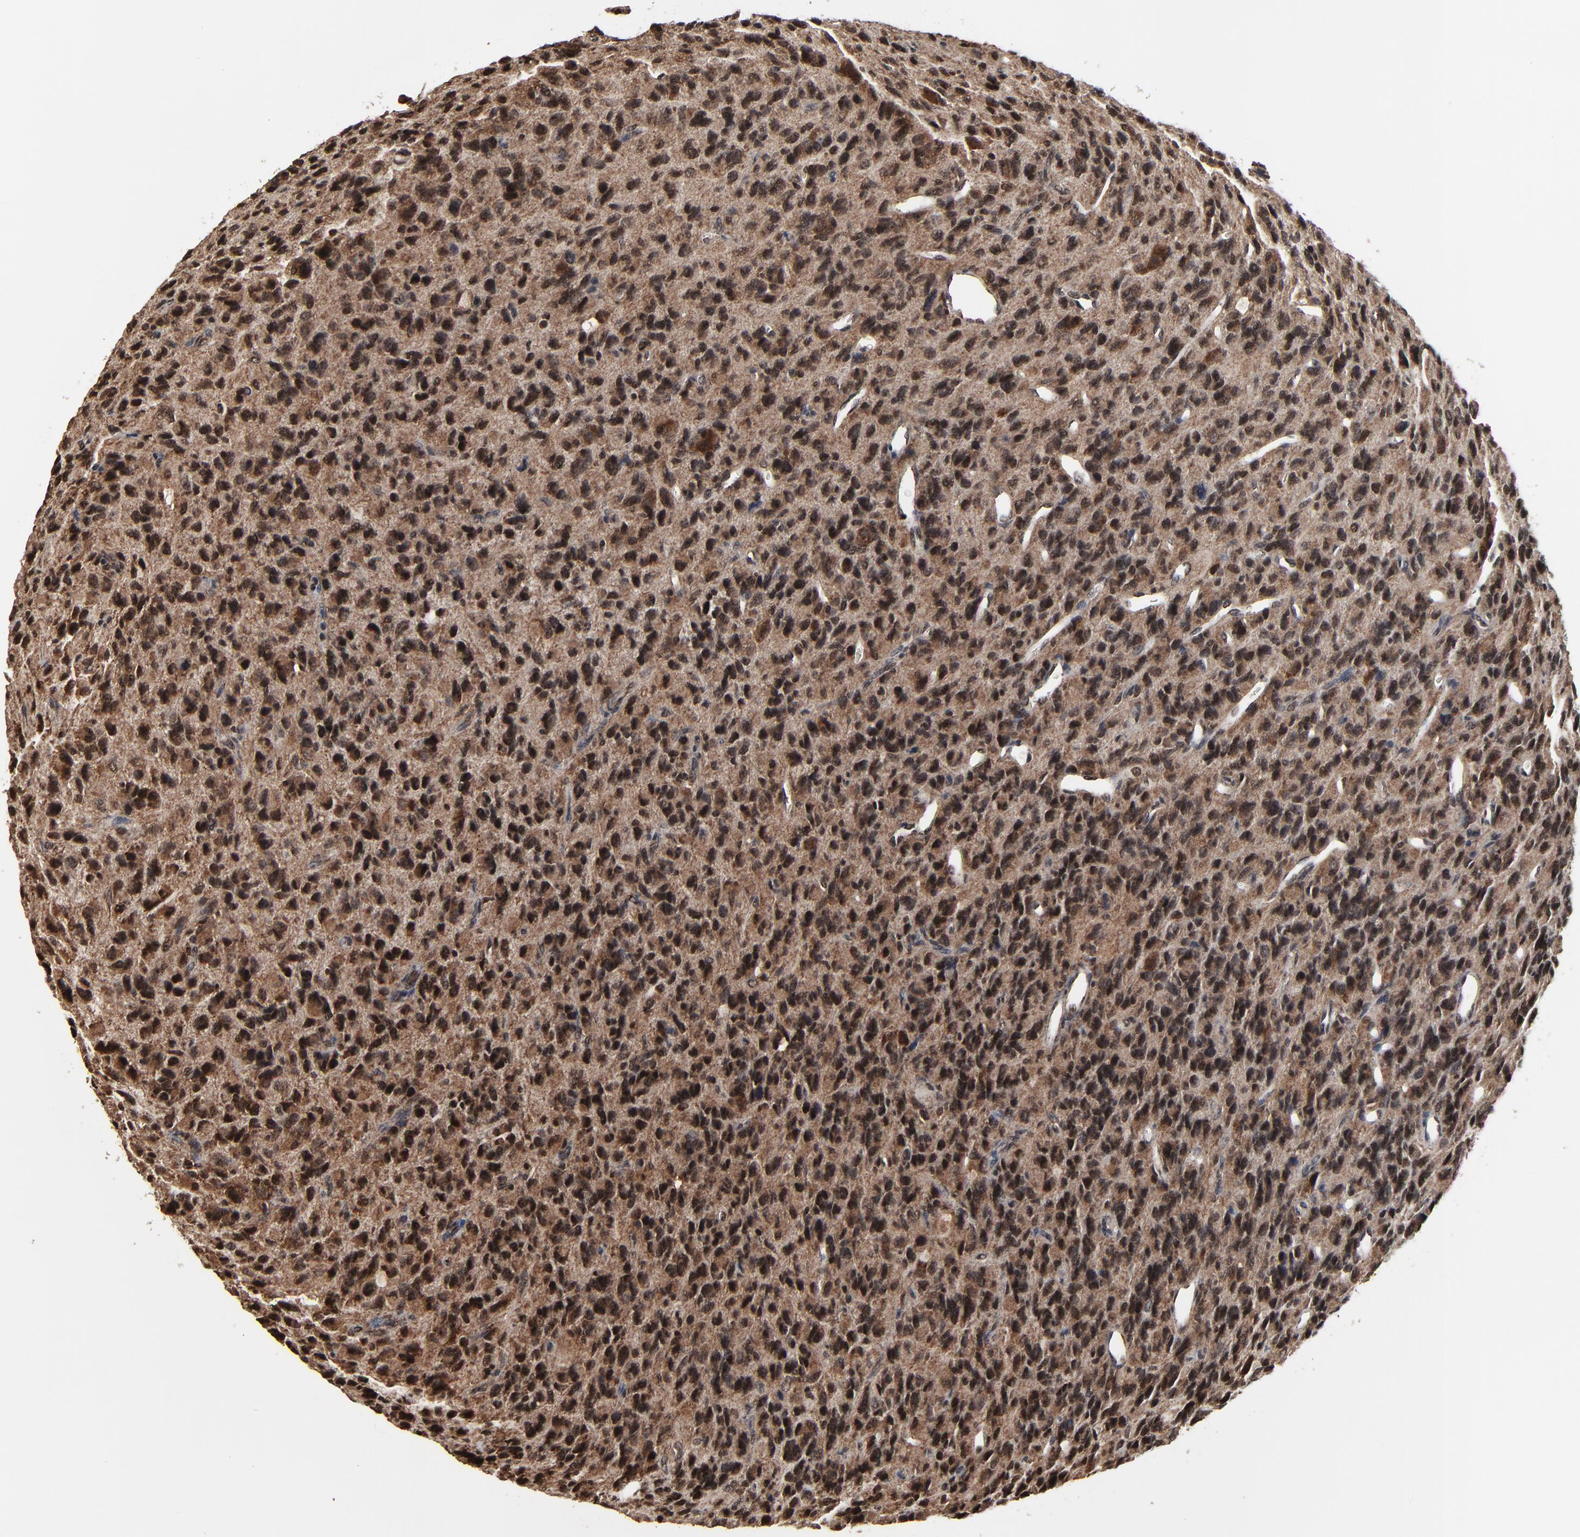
{"staining": {"intensity": "moderate", "quantity": ">75%", "location": "cytoplasmic/membranous,nuclear"}, "tissue": "glioma", "cell_type": "Tumor cells", "image_type": "cancer", "snomed": [{"axis": "morphology", "description": "Glioma, malignant, High grade"}, {"axis": "topography", "description": "Brain"}], "caption": "A high-resolution image shows IHC staining of glioma, which demonstrates moderate cytoplasmic/membranous and nuclear staining in approximately >75% of tumor cells.", "gene": "RHOJ", "patient": {"sex": "male", "age": 77}}